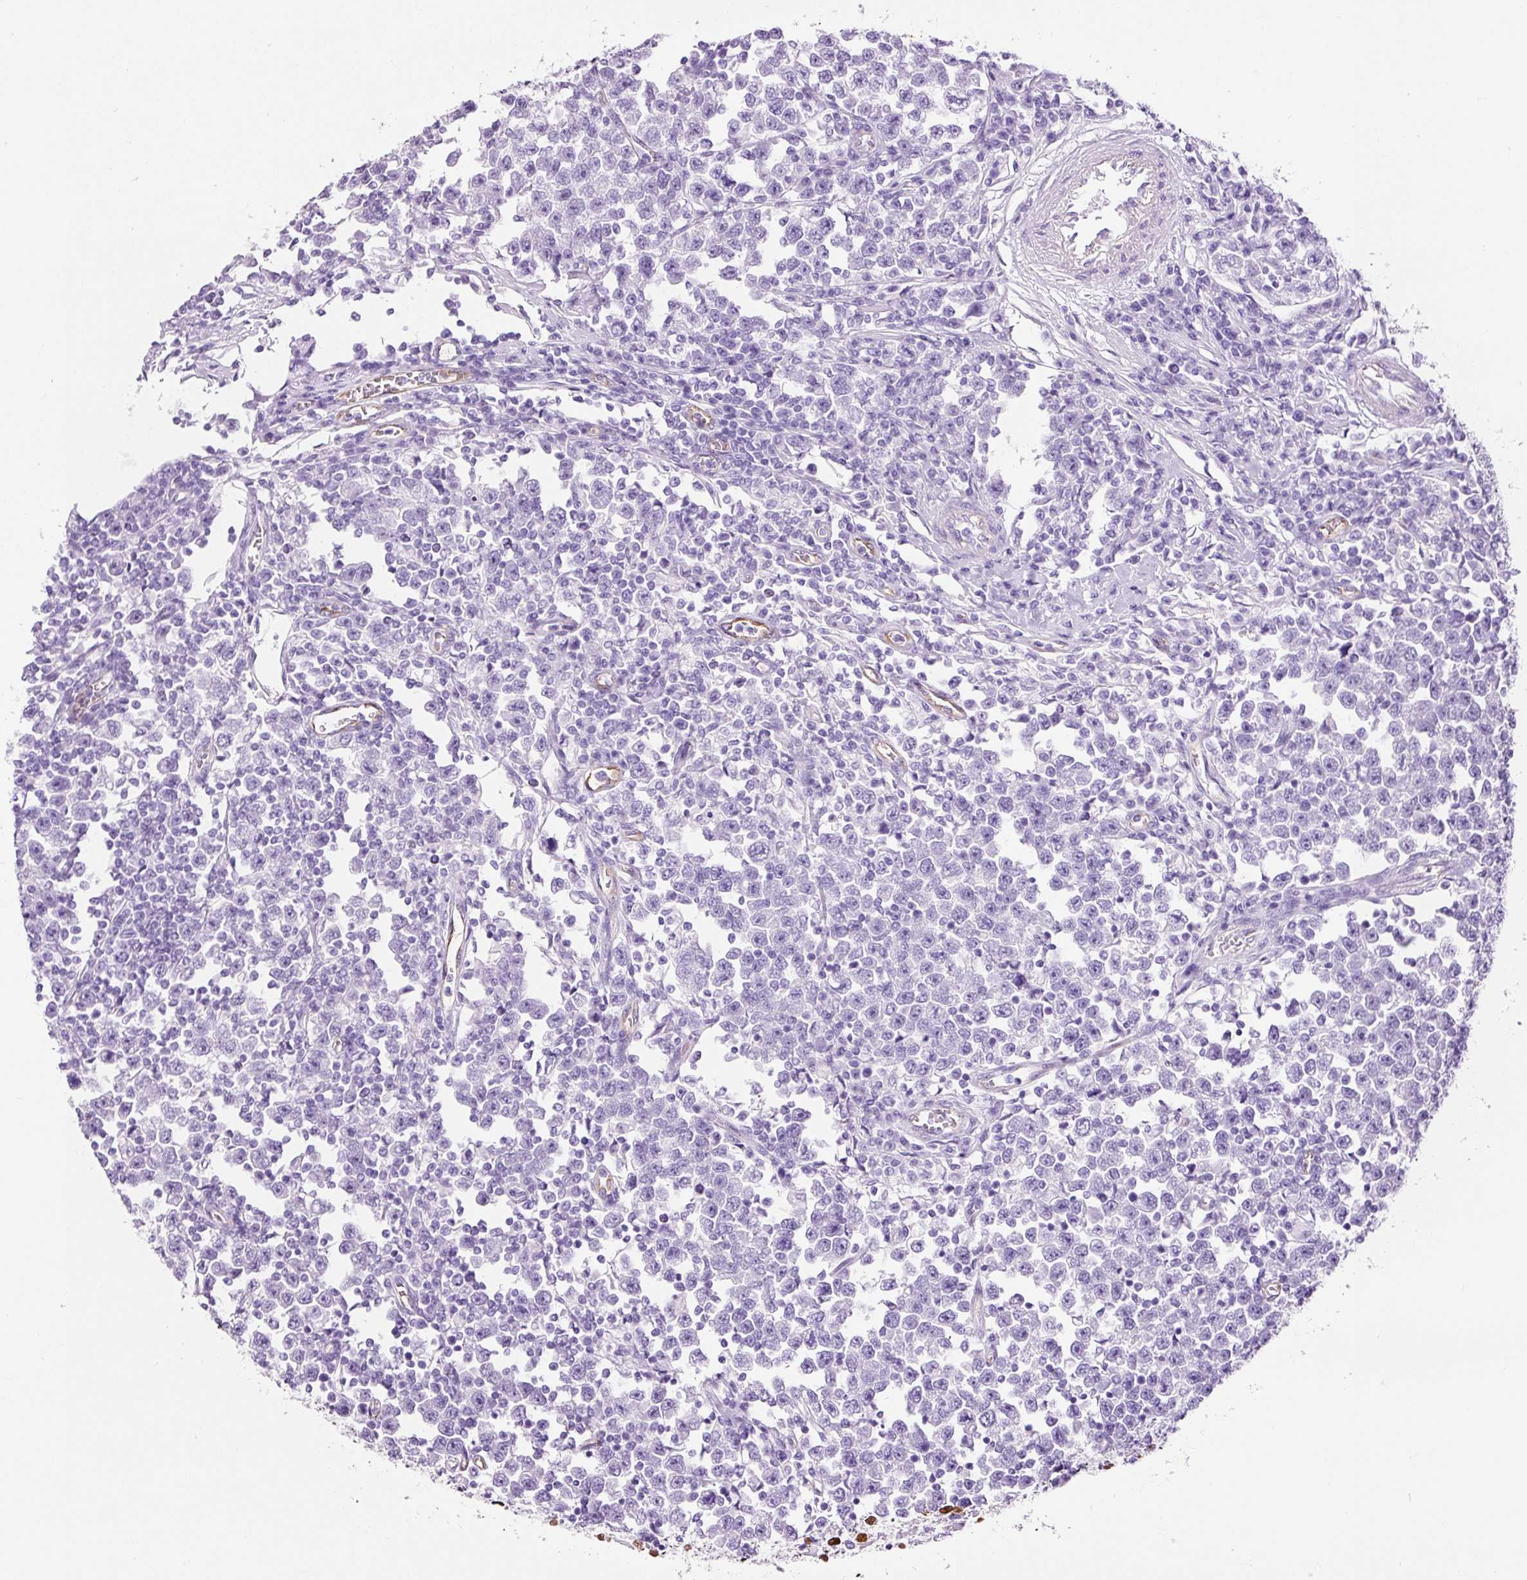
{"staining": {"intensity": "negative", "quantity": "none", "location": "none"}, "tissue": "testis cancer", "cell_type": "Tumor cells", "image_type": "cancer", "snomed": [{"axis": "morphology", "description": "Seminoma, NOS"}, {"axis": "topography", "description": "Testis"}], "caption": "The immunohistochemistry micrograph has no significant staining in tumor cells of testis seminoma tissue.", "gene": "ADSS1", "patient": {"sex": "male", "age": 43}}